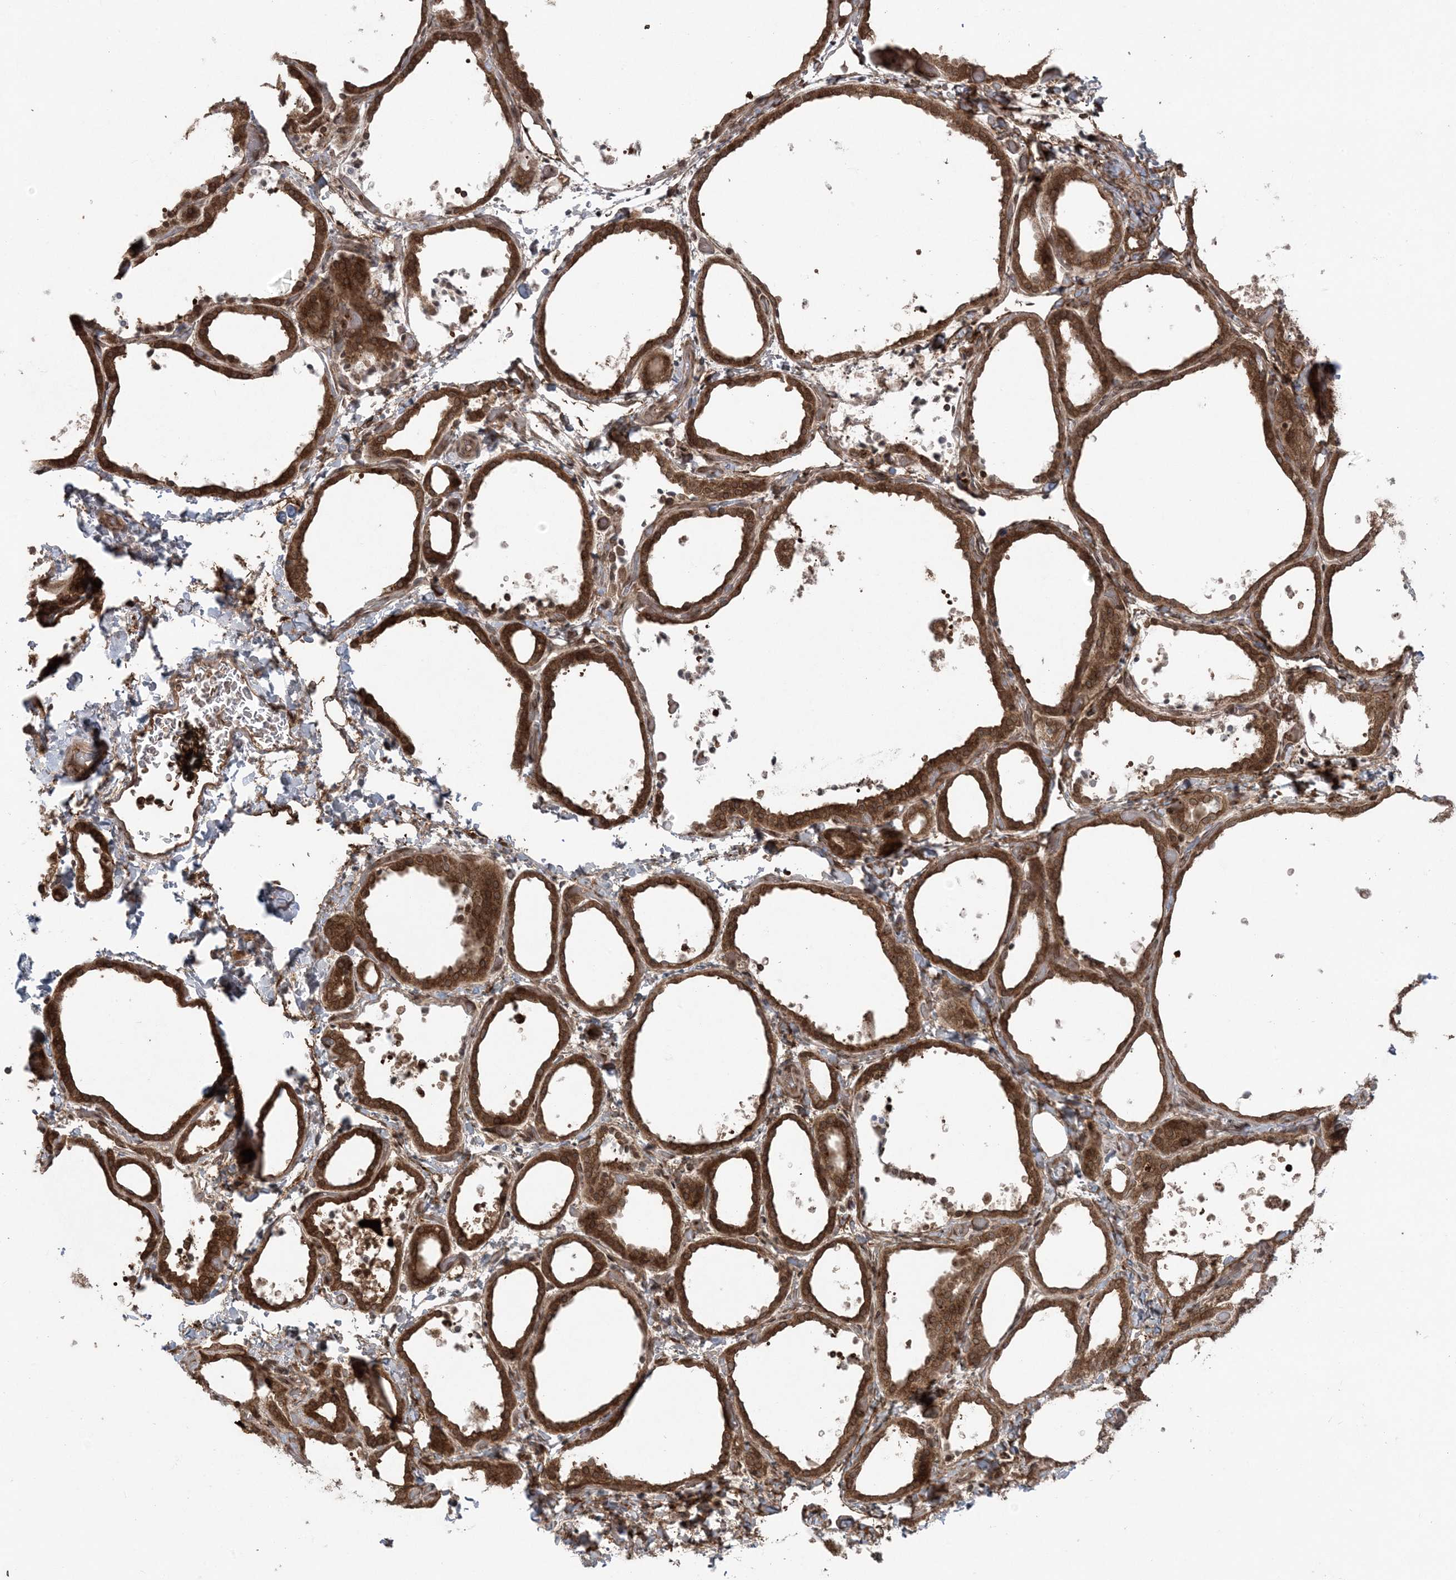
{"staining": {"intensity": "strong", "quantity": ">75%", "location": "cytoplasmic/membranous,nuclear"}, "tissue": "thyroid gland", "cell_type": "Glandular cells", "image_type": "normal", "snomed": [{"axis": "morphology", "description": "Normal tissue, NOS"}, {"axis": "topography", "description": "Thyroid gland"}], "caption": "Immunohistochemical staining of normal thyroid gland displays >75% levels of strong cytoplasmic/membranous,nuclear protein staining in about >75% of glandular cells. (Brightfield microscopy of DAB IHC at high magnification).", "gene": "DDX19B", "patient": {"sex": "female", "age": 44}}